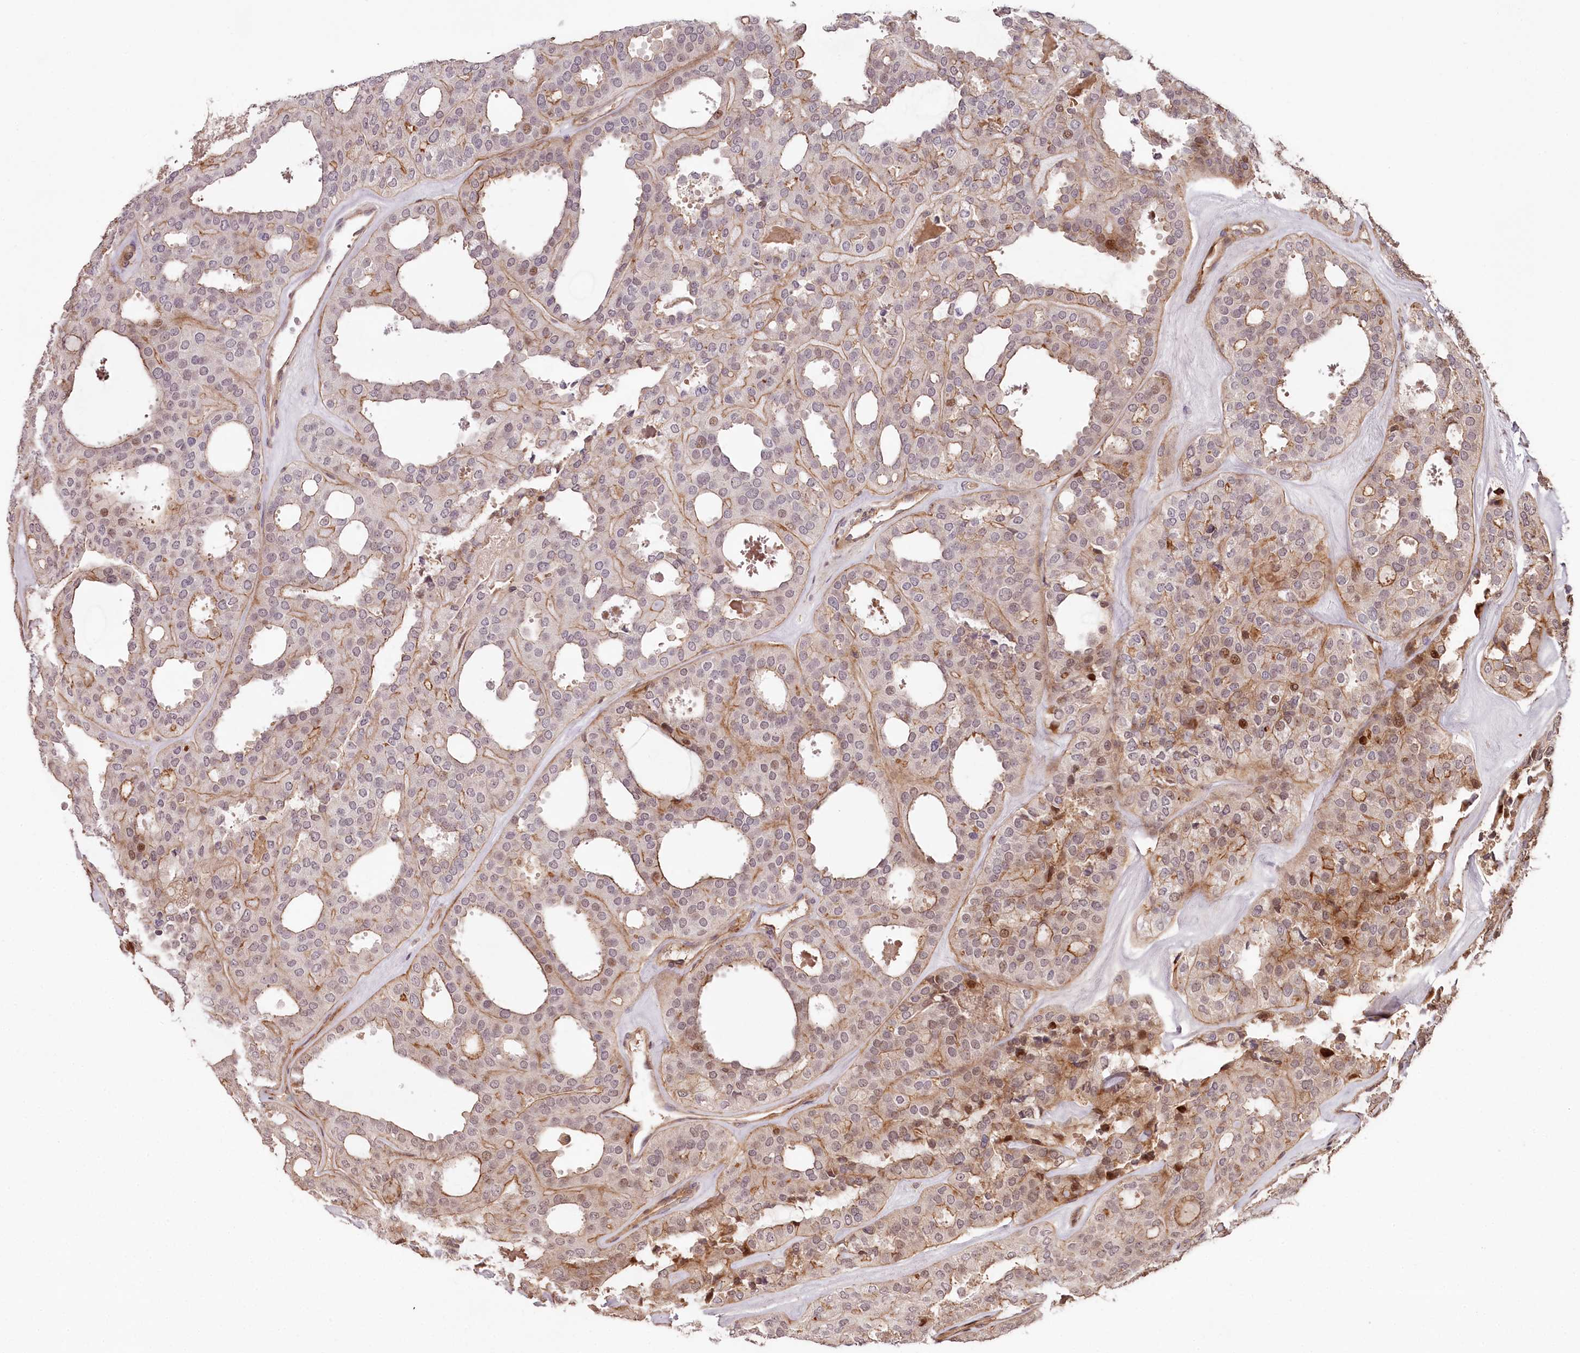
{"staining": {"intensity": "moderate", "quantity": "25%-75%", "location": "cytoplasmic/membranous,nuclear"}, "tissue": "thyroid cancer", "cell_type": "Tumor cells", "image_type": "cancer", "snomed": [{"axis": "morphology", "description": "Follicular adenoma carcinoma, NOS"}, {"axis": "topography", "description": "Thyroid gland"}], "caption": "About 25%-75% of tumor cells in human thyroid follicular adenoma carcinoma display moderate cytoplasmic/membranous and nuclear protein expression as visualized by brown immunohistochemical staining.", "gene": "KIF14", "patient": {"sex": "male", "age": 75}}